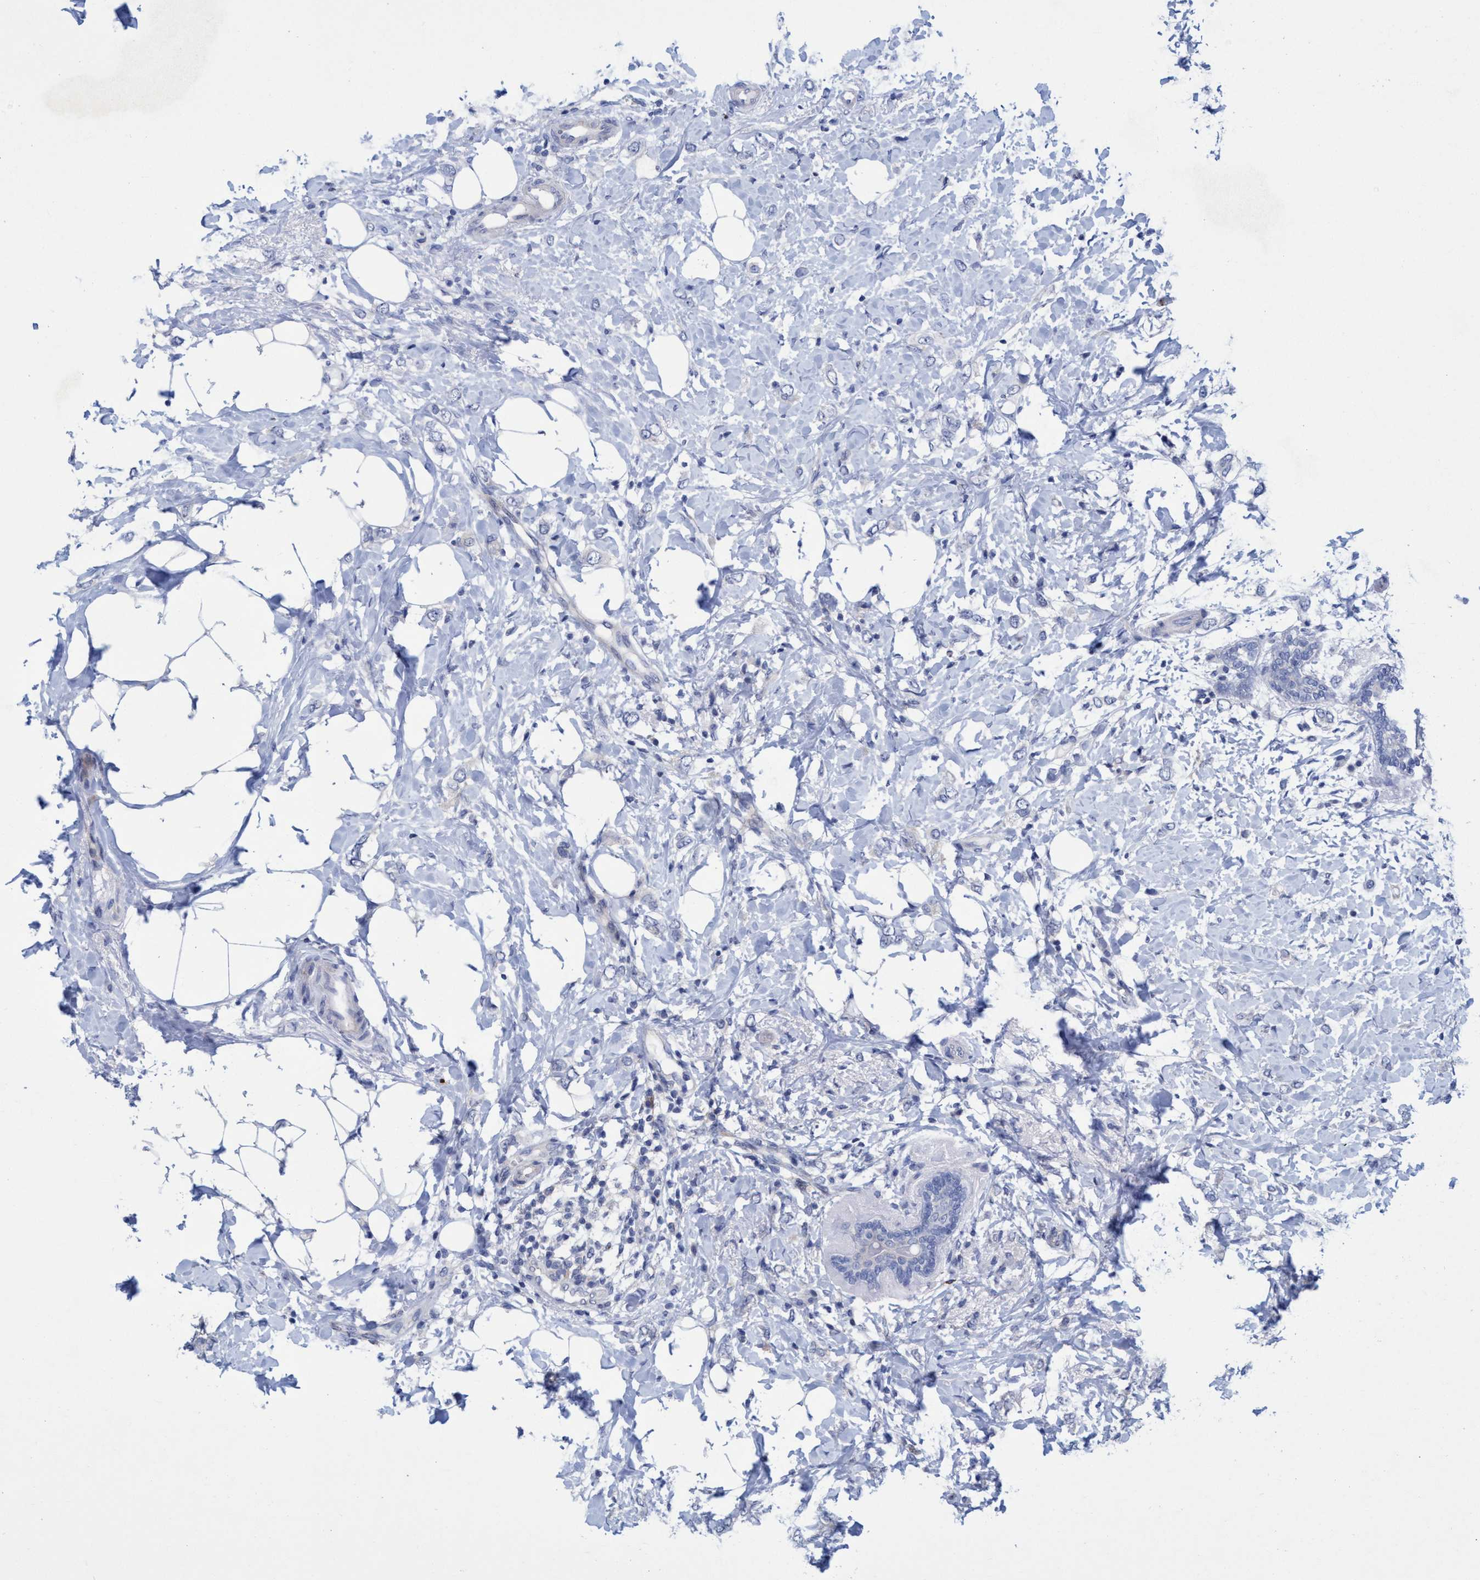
{"staining": {"intensity": "negative", "quantity": "none", "location": "none"}, "tissue": "breast cancer", "cell_type": "Tumor cells", "image_type": "cancer", "snomed": [{"axis": "morphology", "description": "Normal tissue, NOS"}, {"axis": "morphology", "description": "Lobular carcinoma"}, {"axis": "topography", "description": "Breast"}], "caption": "High power microscopy histopathology image of an immunohistochemistry micrograph of breast cancer (lobular carcinoma), revealing no significant staining in tumor cells.", "gene": "R3HCC1", "patient": {"sex": "female", "age": 47}}